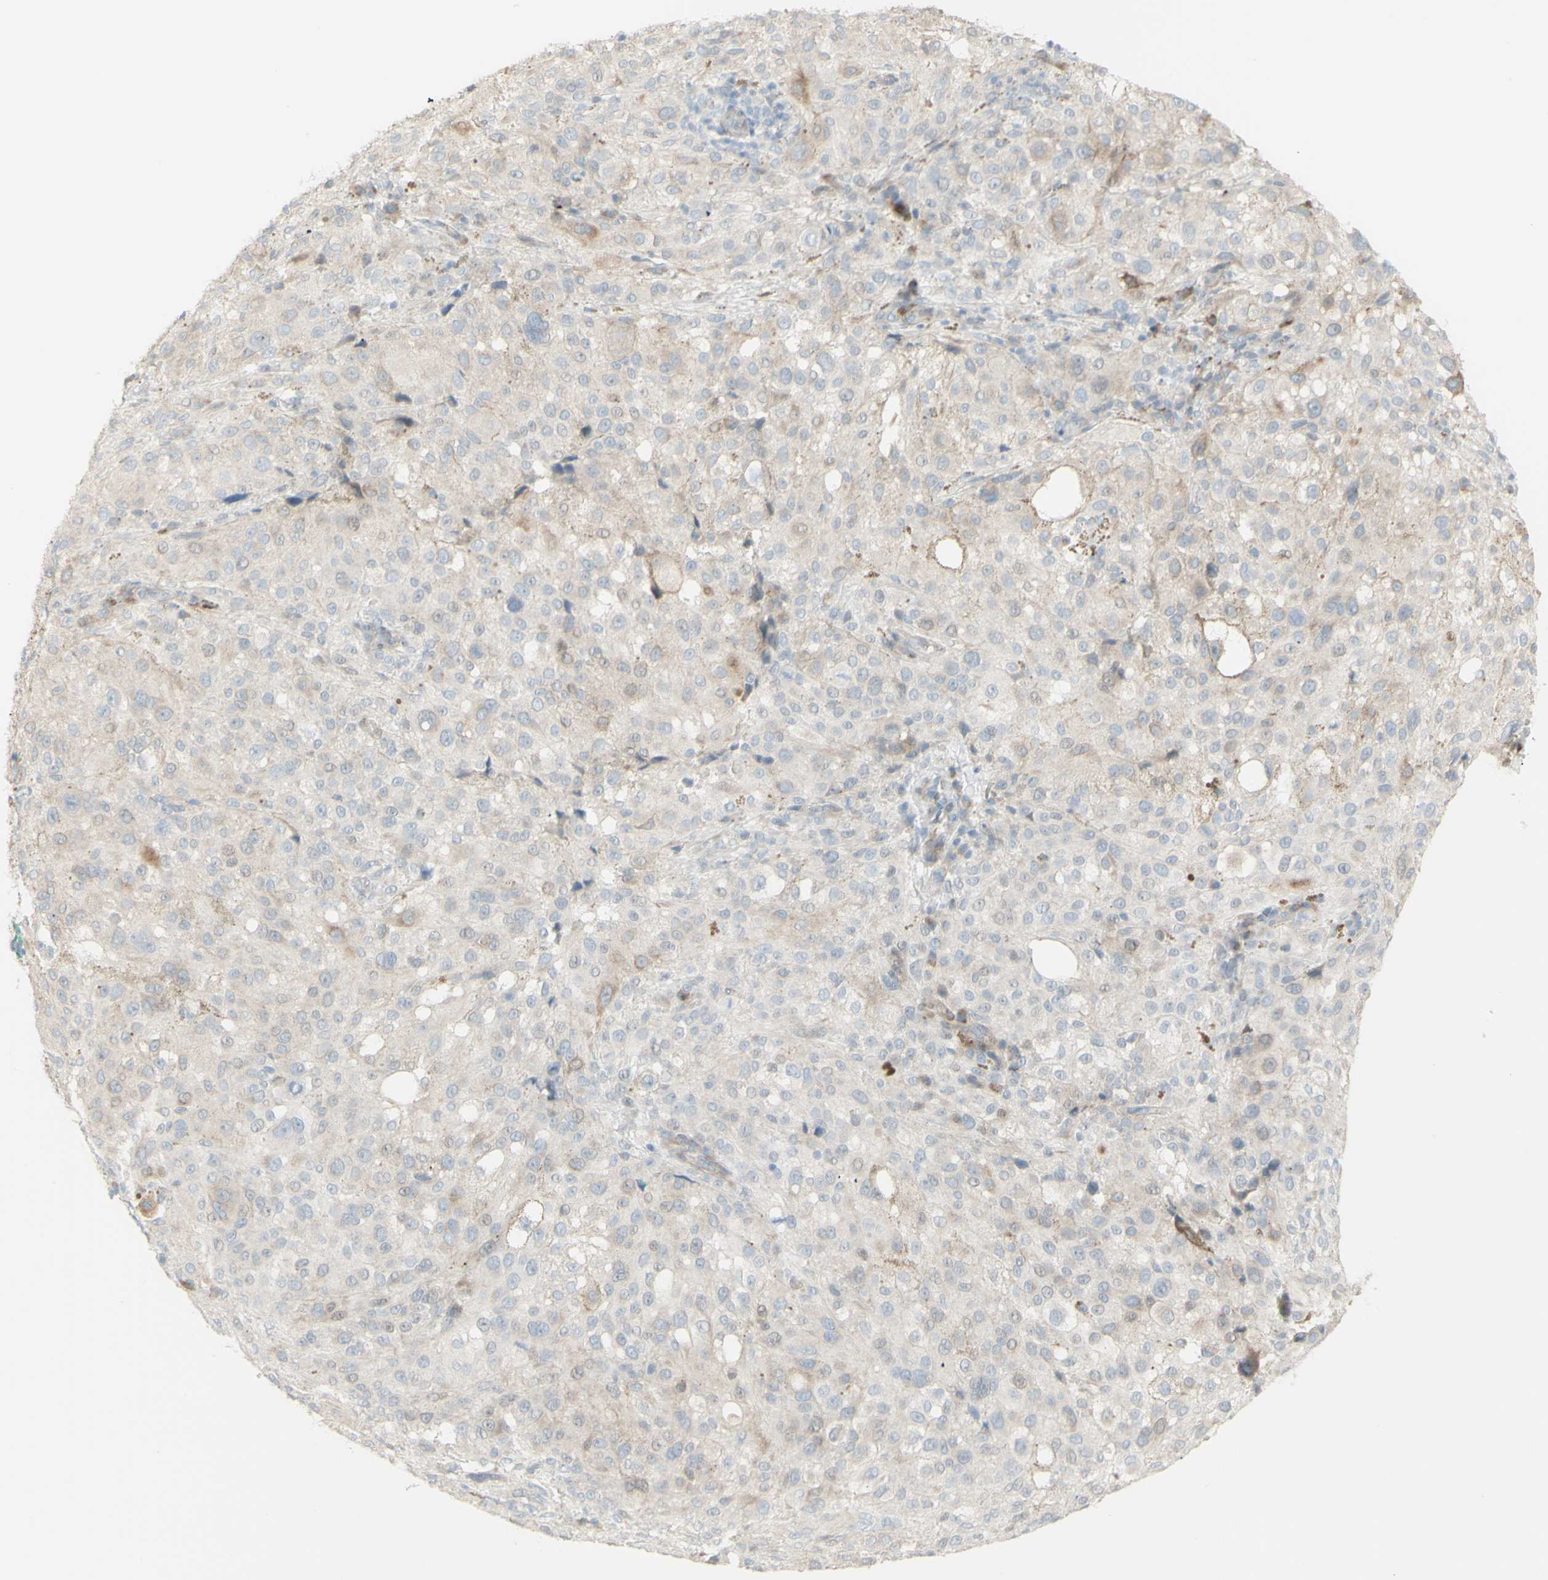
{"staining": {"intensity": "weak", "quantity": "25%-75%", "location": "cytoplasmic/membranous"}, "tissue": "melanoma", "cell_type": "Tumor cells", "image_type": "cancer", "snomed": [{"axis": "morphology", "description": "Necrosis, NOS"}, {"axis": "morphology", "description": "Malignant melanoma, NOS"}, {"axis": "topography", "description": "Skin"}], "caption": "High-magnification brightfield microscopy of malignant melanoma stained with DAB (brown) and counterstained with hematoxylin (blue). tumor cells exhibit weak cytoplasmic/membranous staining is present in about25%-75% of cells. (DAB (3,3'-diaminobenzidine) = brown stain, brightfield microscopy at high magnification).", "gene": "NDST4", "patient": {"sex": "female", "age": 87}}